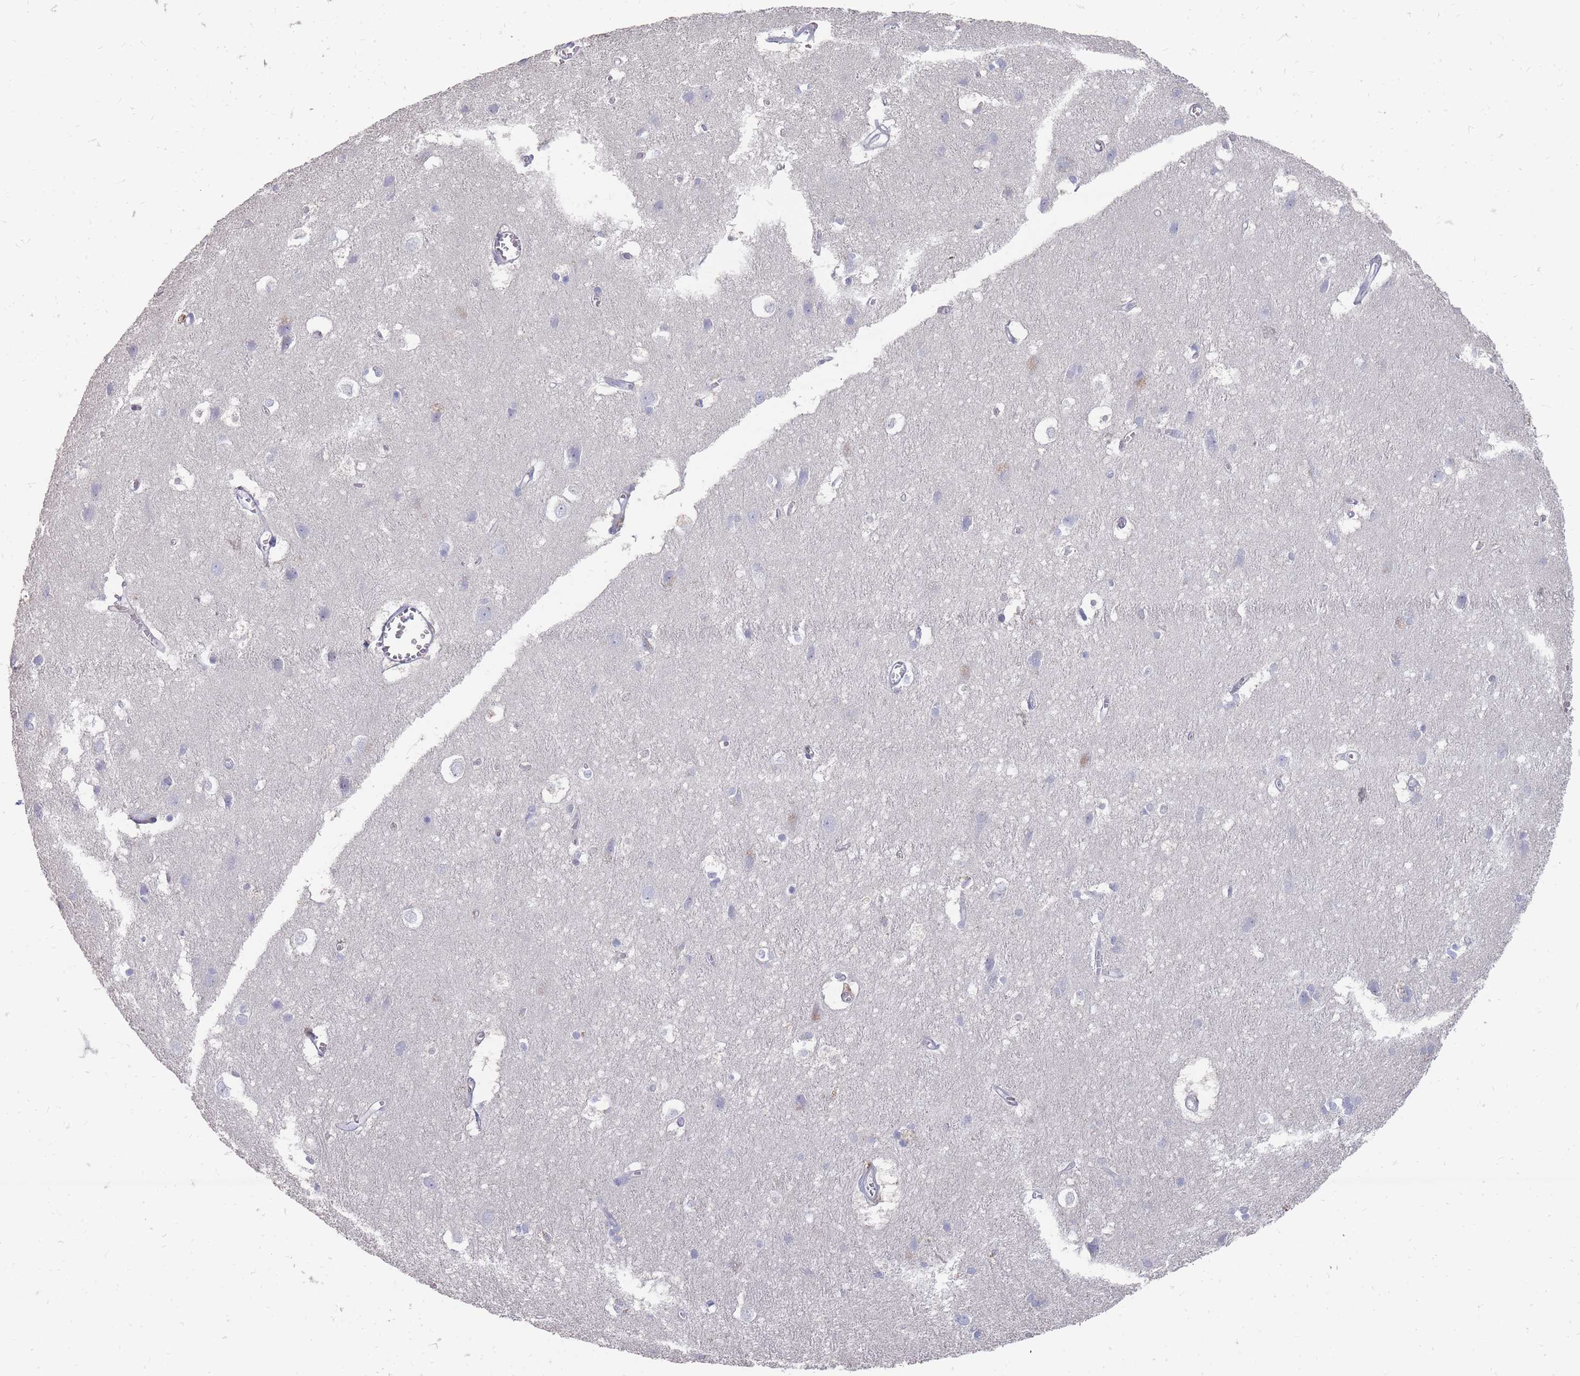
{"staining": {"intensity": "negative", "quantity": "none", "location": "none"}, "tissue": "cerebral cortex", "cell_type": "Endothelial cells", "image_type": "normal", "snomed": [{"axis": "morphology", "description": "Normal tissue, NOS"}, {"axis": "topography", "description": "Cerebral cortex"}], "caption": "The histopathology image exhibits no staining of endothelial cells in benign cerebral cortex.", "gene": "OTULINL", "patient": {"sex": "male", "age": 54}}